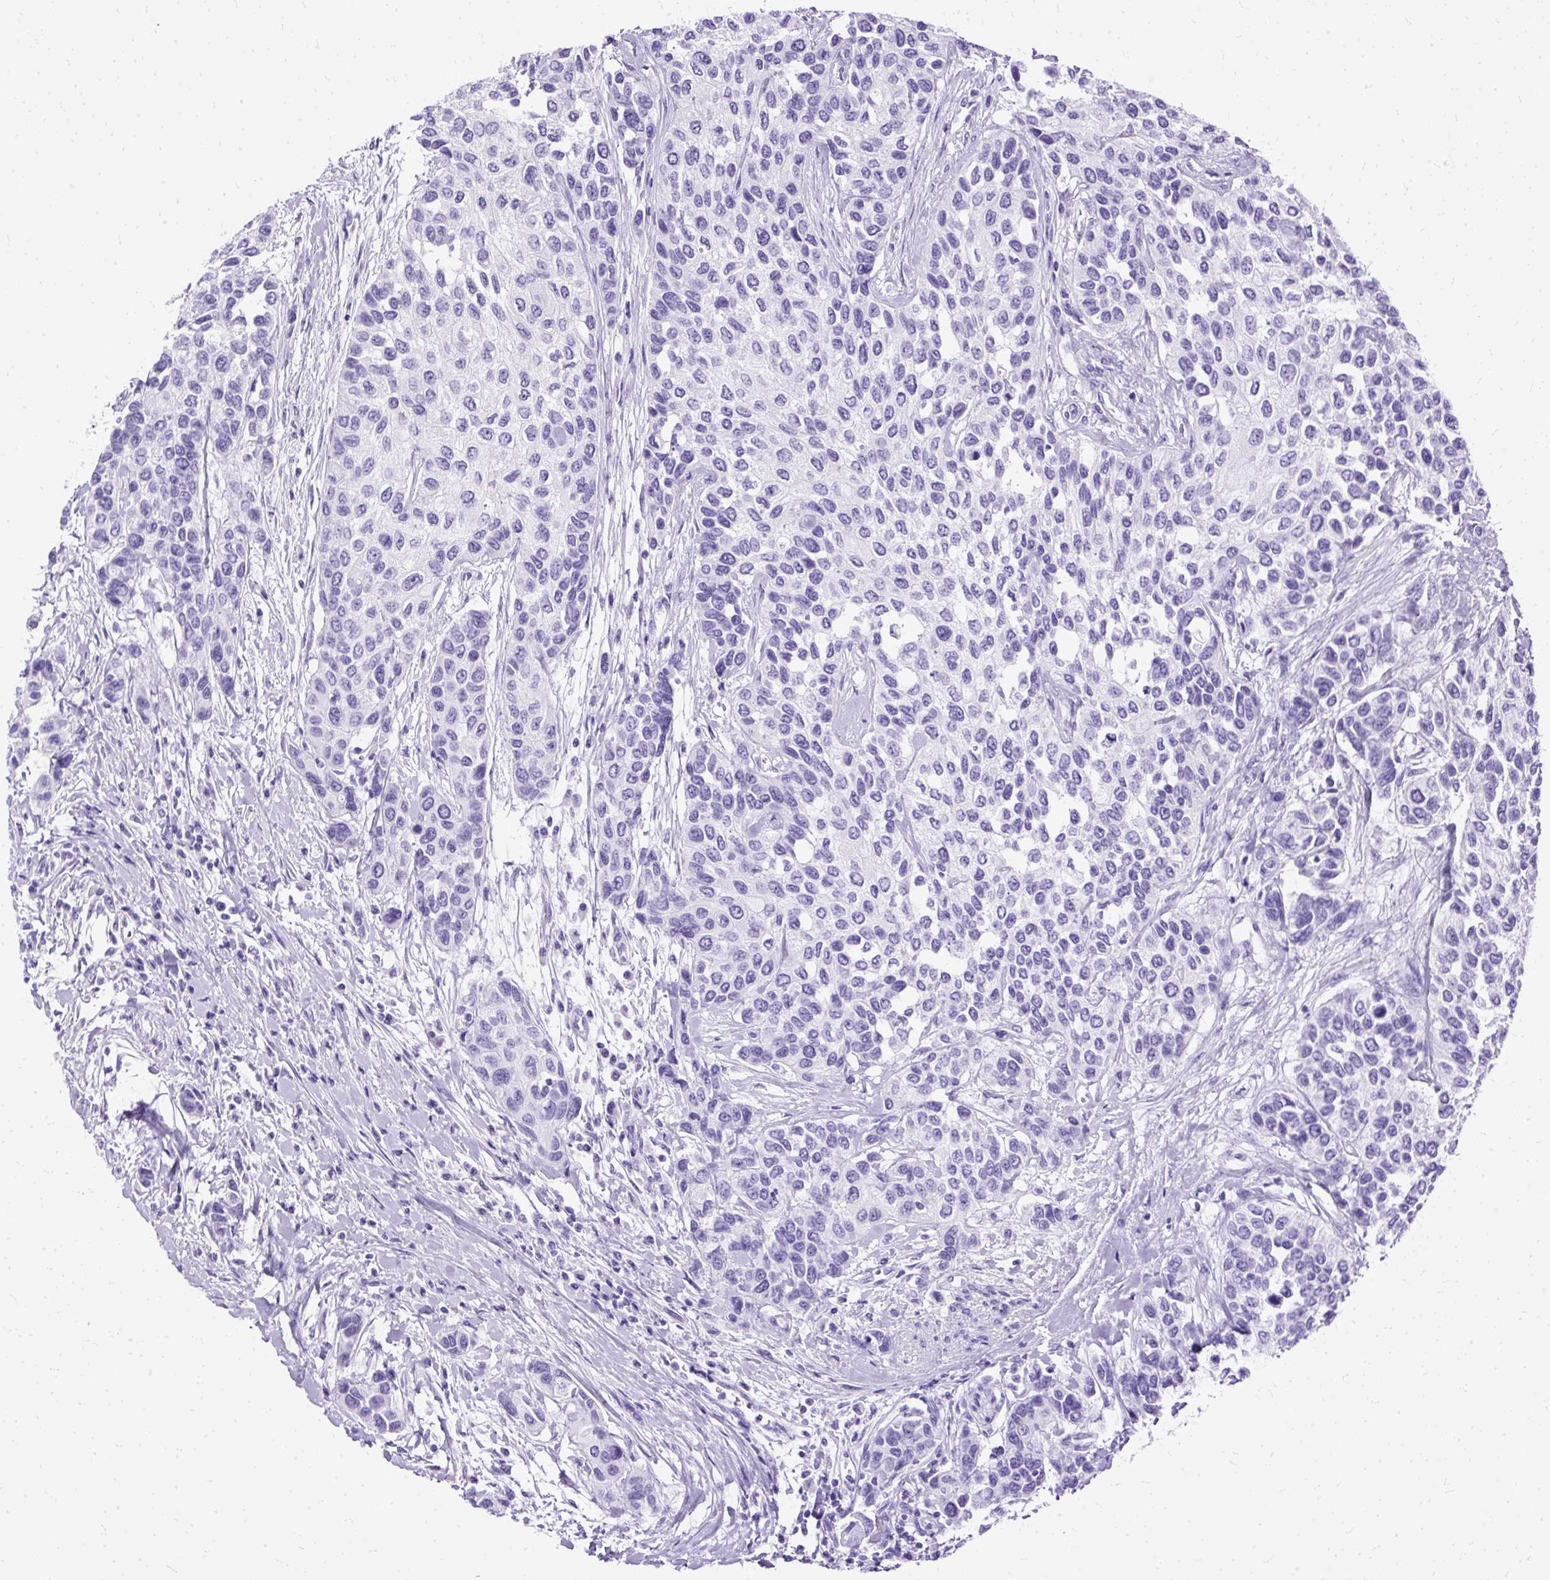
{"staining": {"intensity": "negative", "quantity": "none", "location": "none"}, "tissue": "urothelial cancer", "cell_type": "Tumor cells", "image_type": "cancer", "snomed": [{"axis": "morphology", "description": "Normal tissue, NOS"}, {"axis": "morphology", "description": "Urothelial carcinoma, High grade"}, {"axis": "topography", "description": "Vascular tissue"}, {"axis": "topography", "description": "Urinary bladder"}], "caption": "A photomicrograph of high-grade urothelial carcinoma stained for a protein reveals no brown staining in tumor cells. (IHC, brightfield microscopy, high magnification).", "gene": "SLC8A2", "patient": {"sex": "female", "age": 56}}